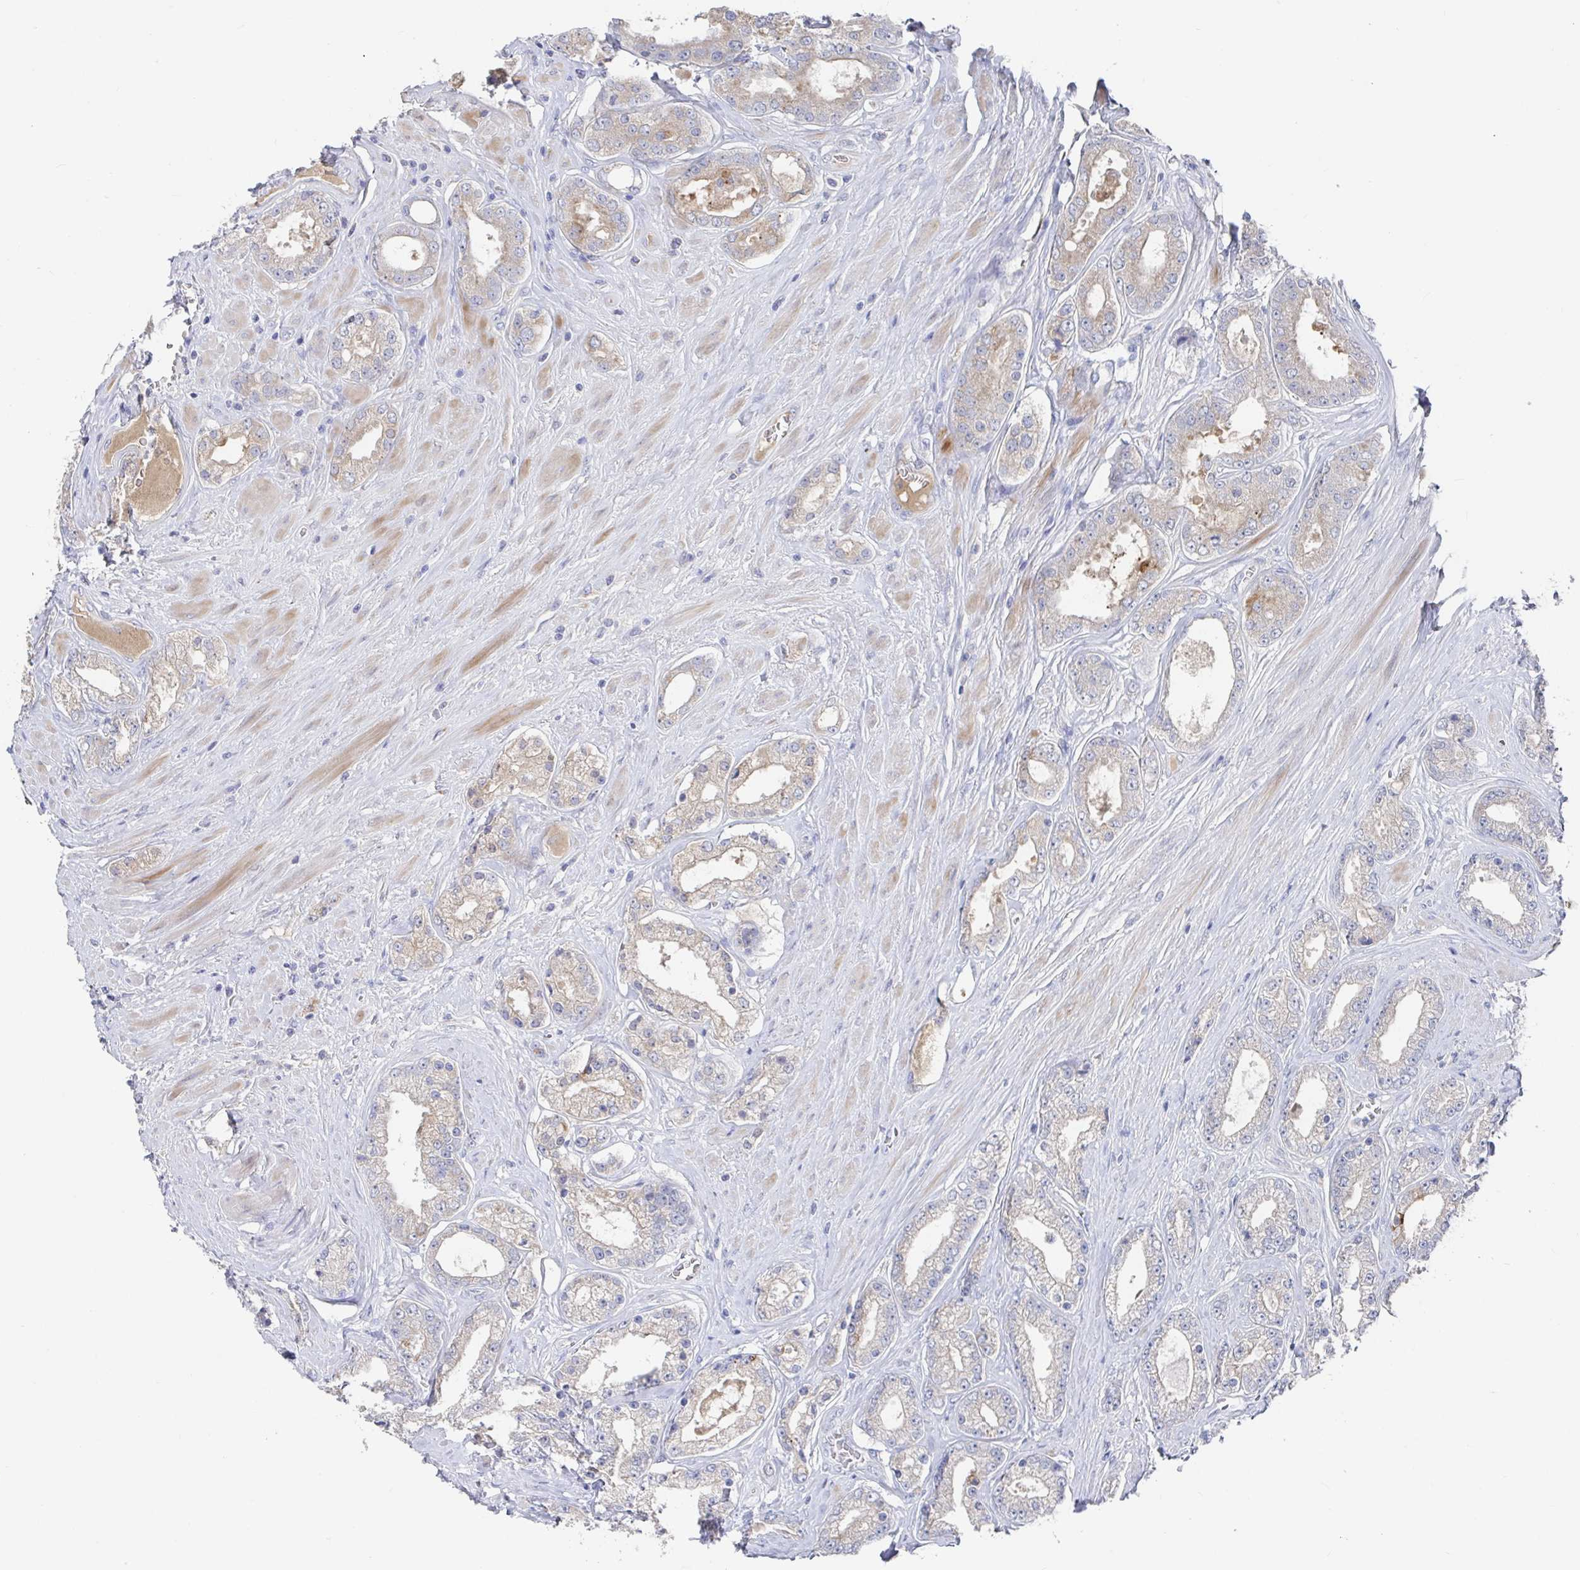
{"staining": {"intensity": "weak", "quantity": "25%-75%", "location": "cytoplasmic/membranous"}, "tissue": "prostate cancer", "cell_type": "Tumor cells", "image_type": "cancer", "snomed": [{"axis": "morphology", "description": "Adenocarcinoma, High grade"}, {"axis": "topography", "description": "Prostate"}], "caption": "A low amount of weak cytoplasmic/membranous expression is appreciated in approximately 25%-75% of tumor cells in adenocarcinoma (high-grade) (prostate) tissue. Ihc stains the protein of interest in brown and the nuclei are stained blue.", "gene": "GPR148", "patient": {"sex": "male", "age": 66}}